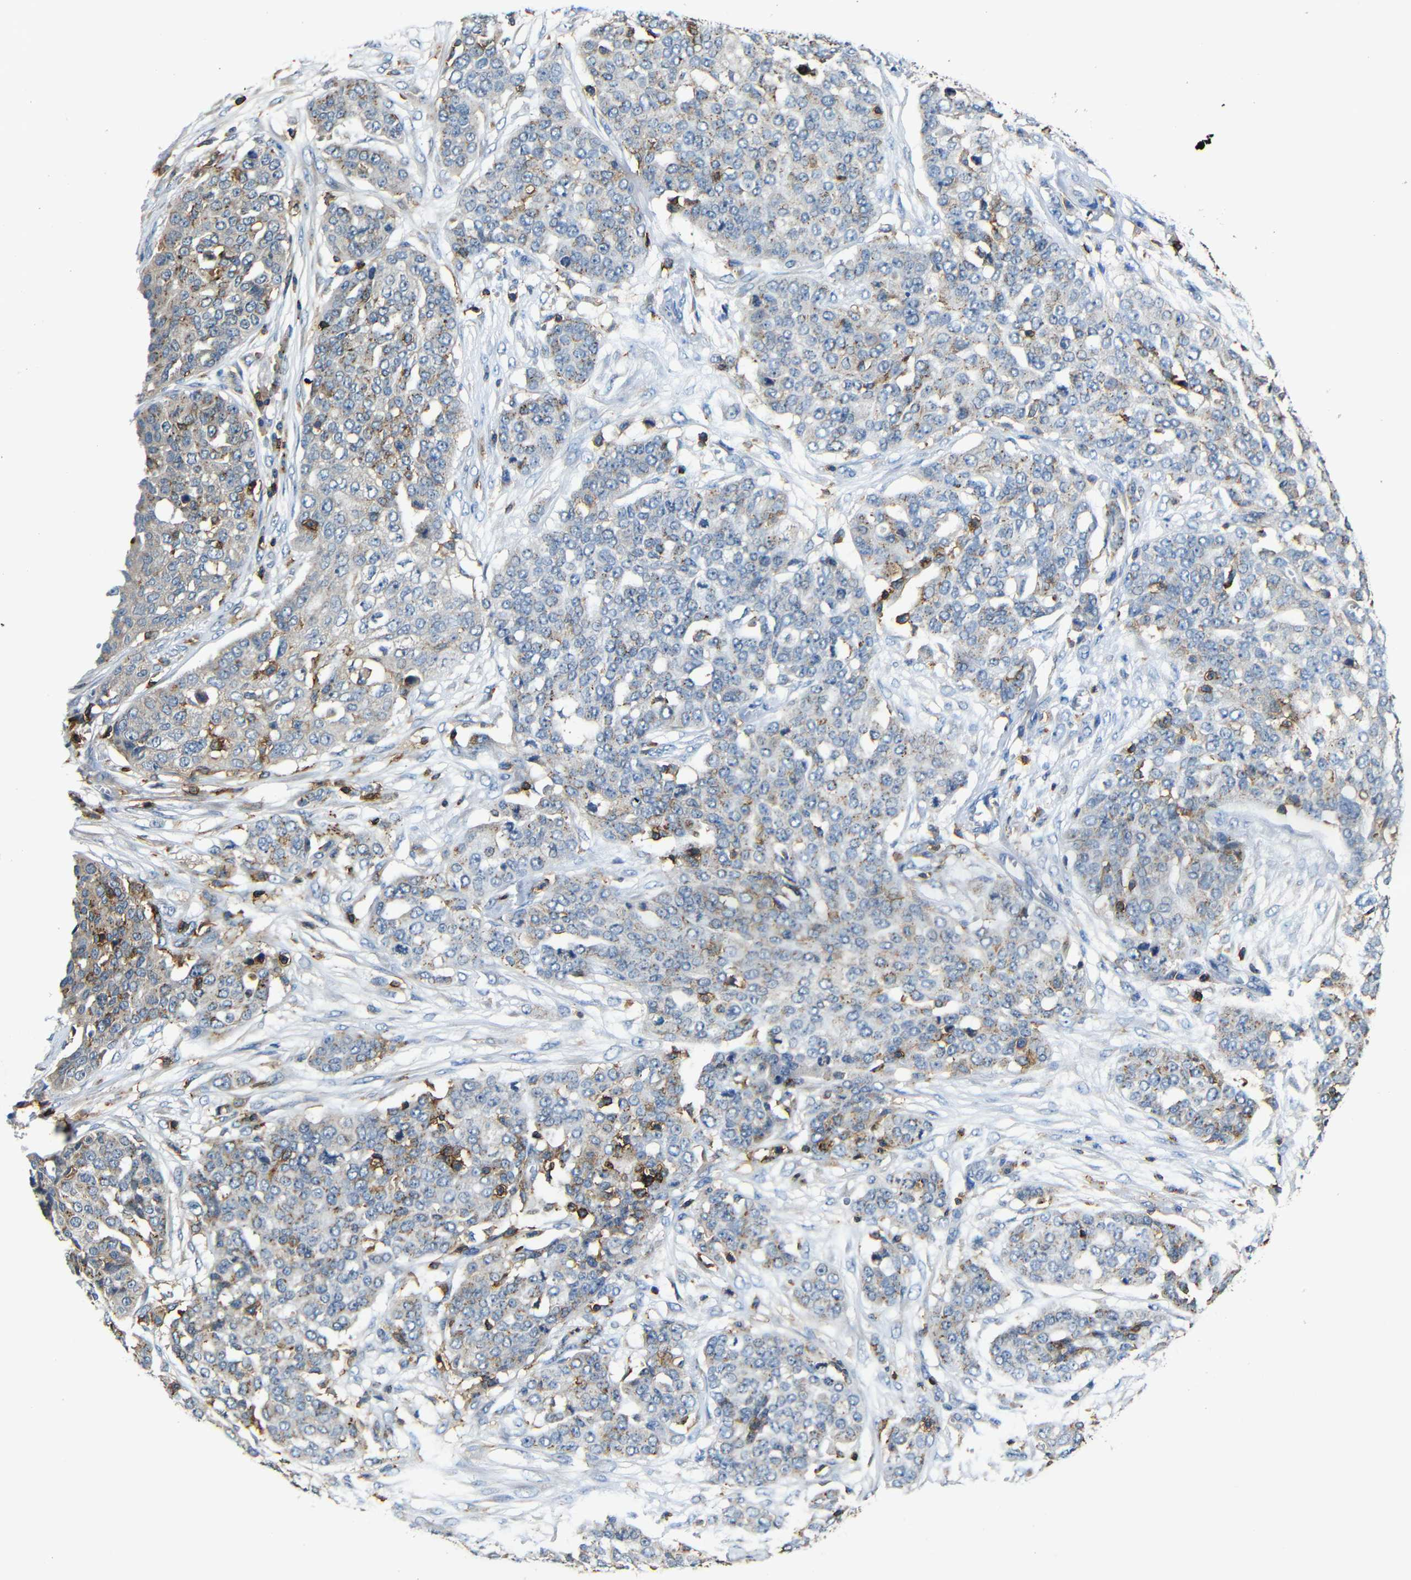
{"staining": {"intensity": "moderate", "quantity": "25%-75%", "location": "cytoplasmic/membranous"}, "tissue": "ovarian cancer", "cell_type": "Tumor cells", "image_type": "cancer", "snomed": [{"axis": "morphology", "description": "Cystadenocarcinoma, serous, NOS"}, {"axis": "topography", "description": "Soft tissue"}, {"axis": "topography", "description": "Ovary"}], "caption": "Immunohistochemical staining of human serous cystadenocarcinoma (ovarian) reveals medium levels of moderate cytoplasmic/membranous protein positivity in about 25%-75% of tumor cells.", "gene": "P2RY12", "patient": {"sex": "female", "age": 57}}